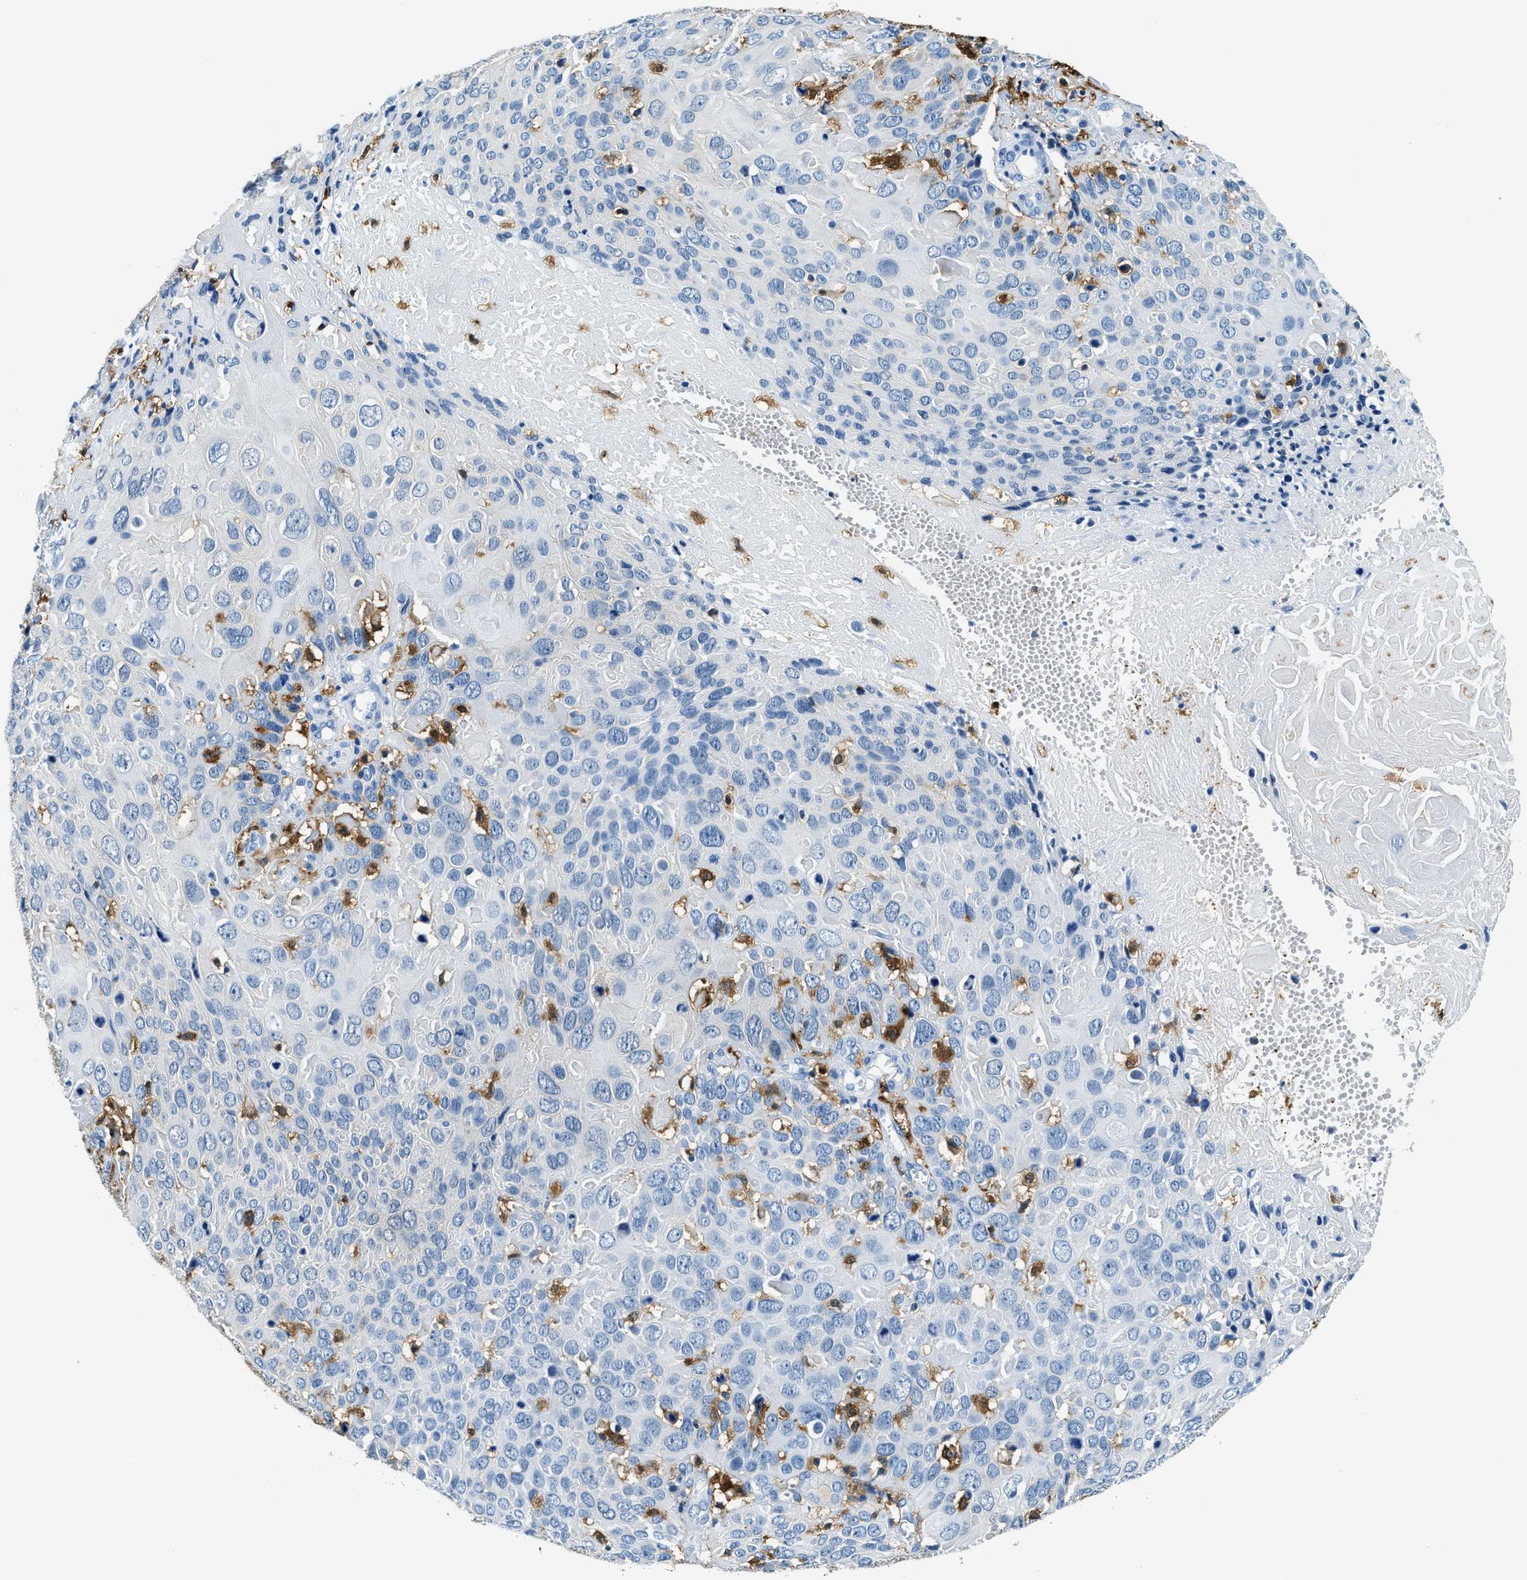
{"staining": {"intensity": "negative", "quantity": "none", "location": "none"}, "tissue": "cervical cancer", "cell_type": "Tumor cells", "image_type": "cancer", "snomed": [{"axis": "morphology", "description": "Squamous cell carcinoma, NOS"}, {"axis": "topography", "description": "Cervix"}], "caption": "Immunohistochemistry micrograph of neoplastic tissue: cervical cancer (squamous cell carcinoma) stained with DAB (3,3'-diaminobenzidine) reveals no significant protein staining in tumor cells.", "gene": "CAPG", "patient": {"sex": "female", "age": 74}}